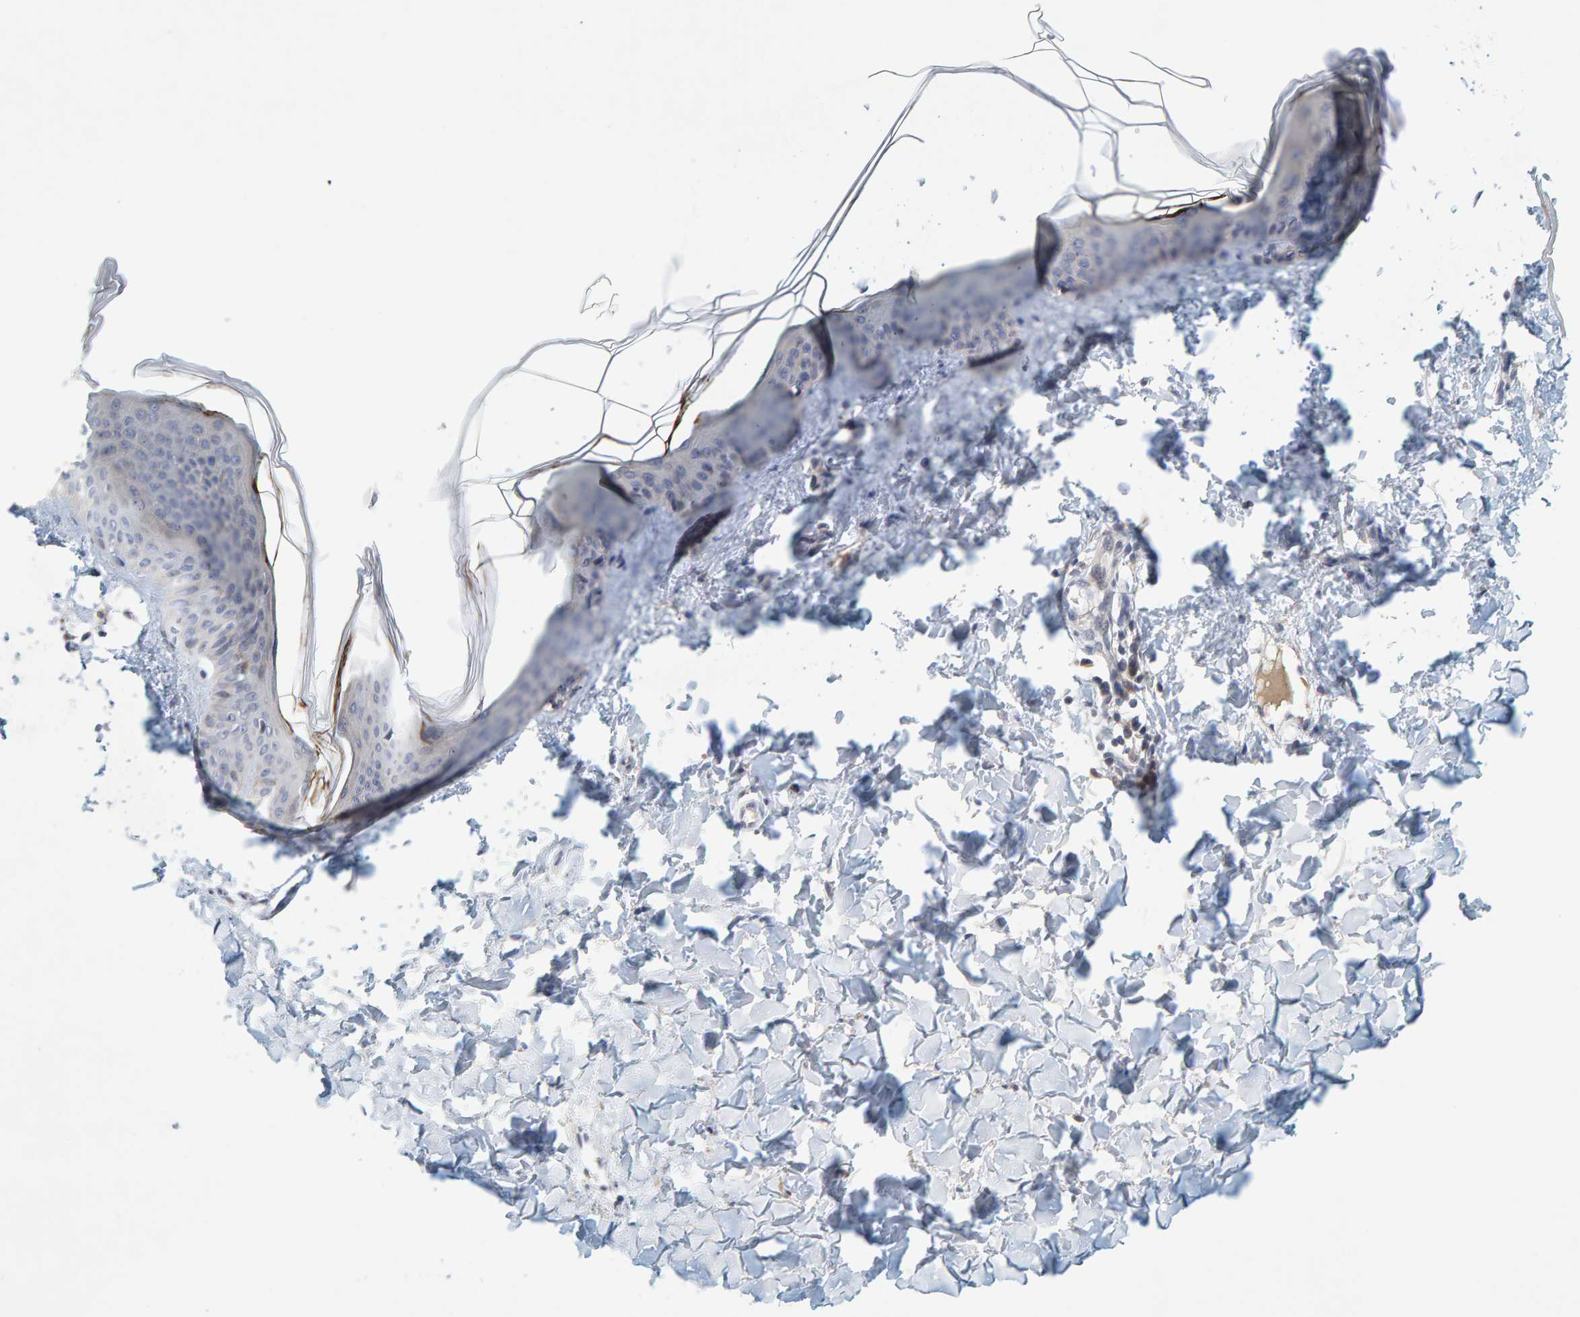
{"staining": {"intensity": "negative", "quantity": "none", "location": "none"}, "tissue": "skin", "cell_type": "Fibroblasts", "image_type": "normal", "snomed": [{"axis": "morphology", "description": "Normal tissue, NOS"}, {"axis": "topography", "description": "Skin"}], "caption": "A photomicrograph of skin stained for a protein displays no brown staining in fibroblasts.", "gene": "ZNF77", "patient": {"sex": "female", "age": 17}}